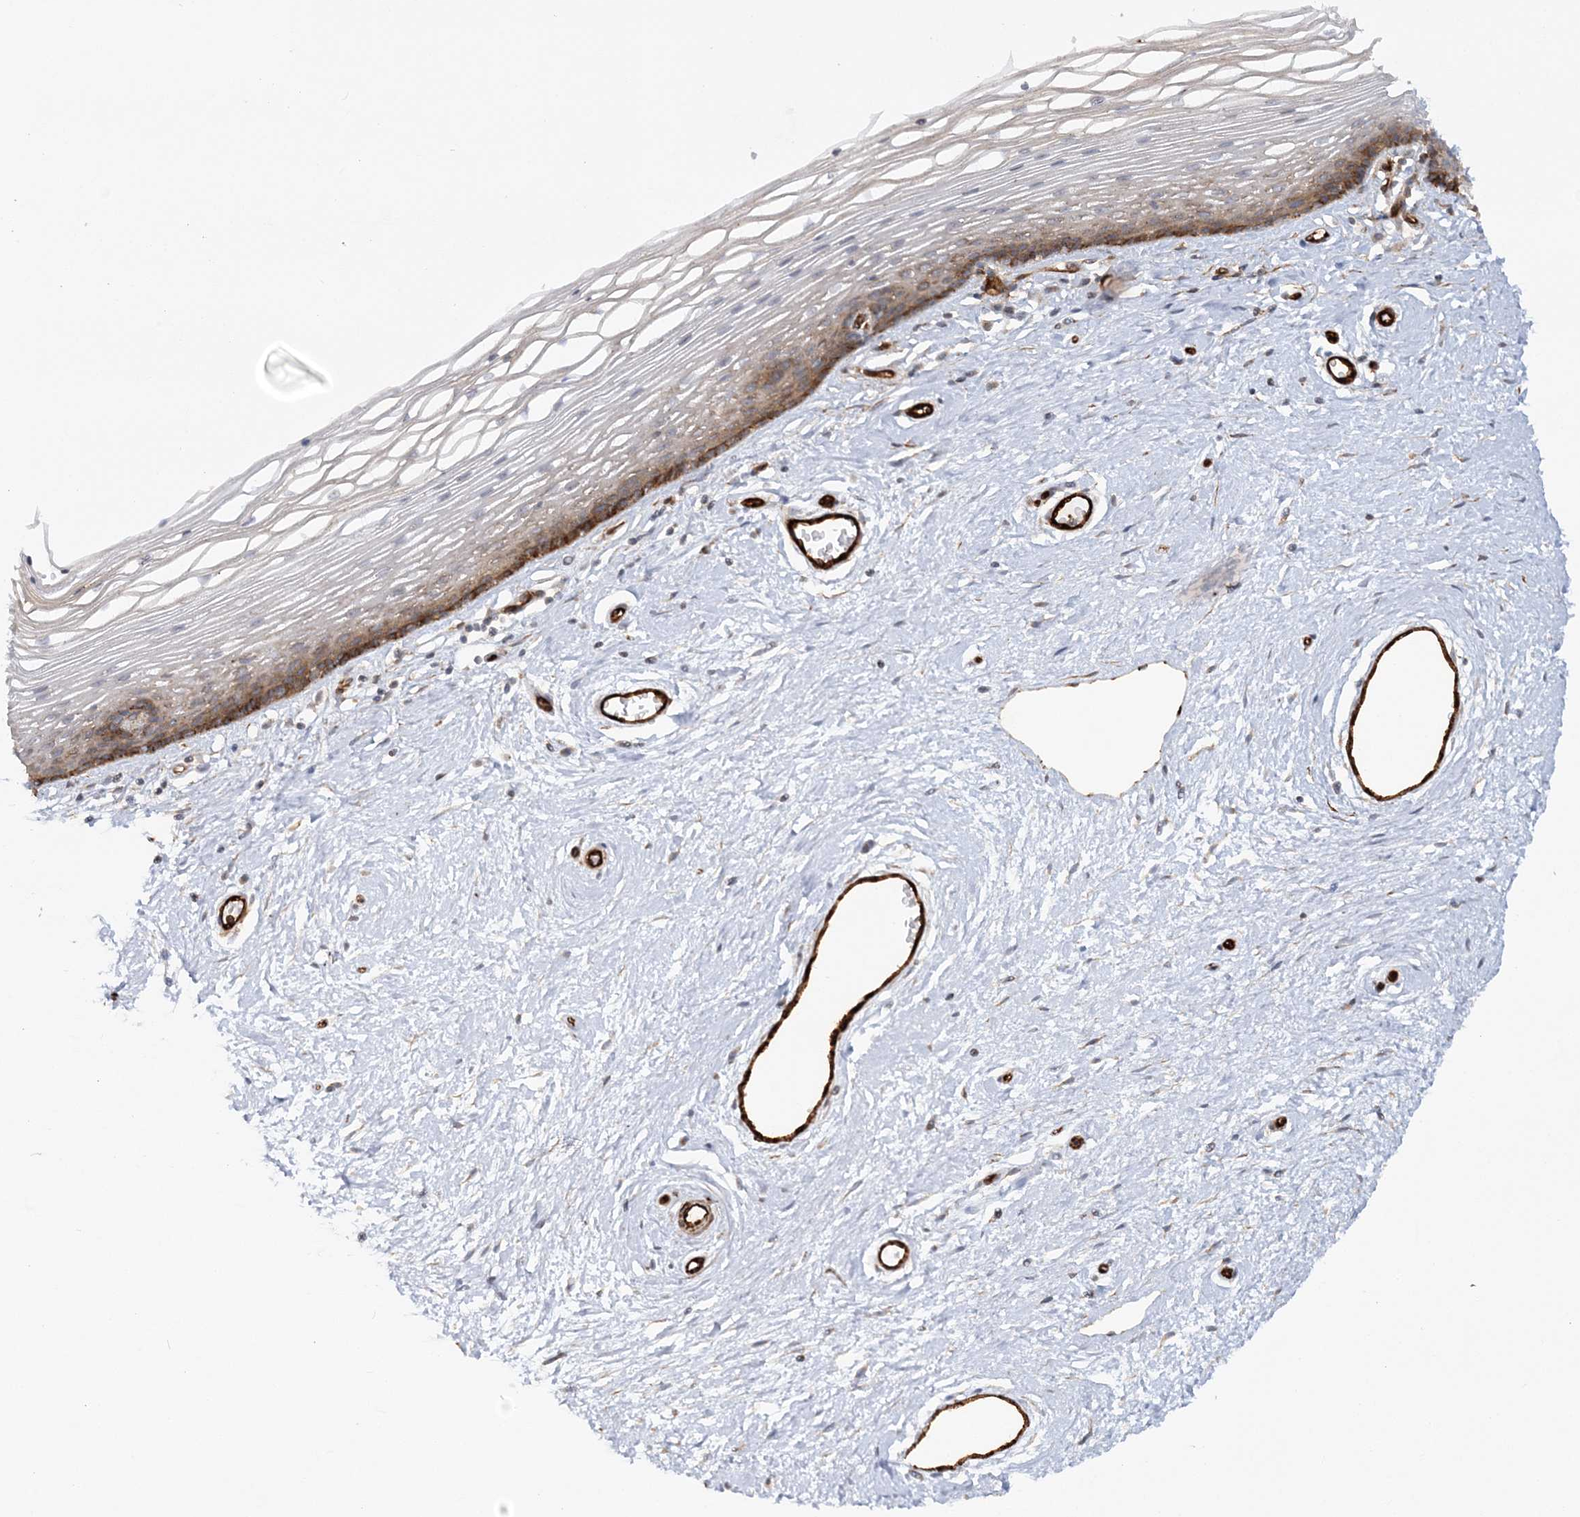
{"staining": {"intensity": "strong", "quantity": "<25%", "location": "cytoplasmic/membranous"}, "tissue": "vagina", "cell_type": "Squamous epithelial cells", "image_type": "normal", "snomed": [{"axis": "morphology", "description": "Normal tissue, NOS"}, {"axis": "topography", "description": "Vagina"}], "caption": "Immunohistochemical staining of normal human vagina shows strong cytoplasmic/membranous protein positivity in about <25% of squamous epithelial cells.", "gene": "AFAP1L2", "patient": {"sex": "female", "age": 46}}